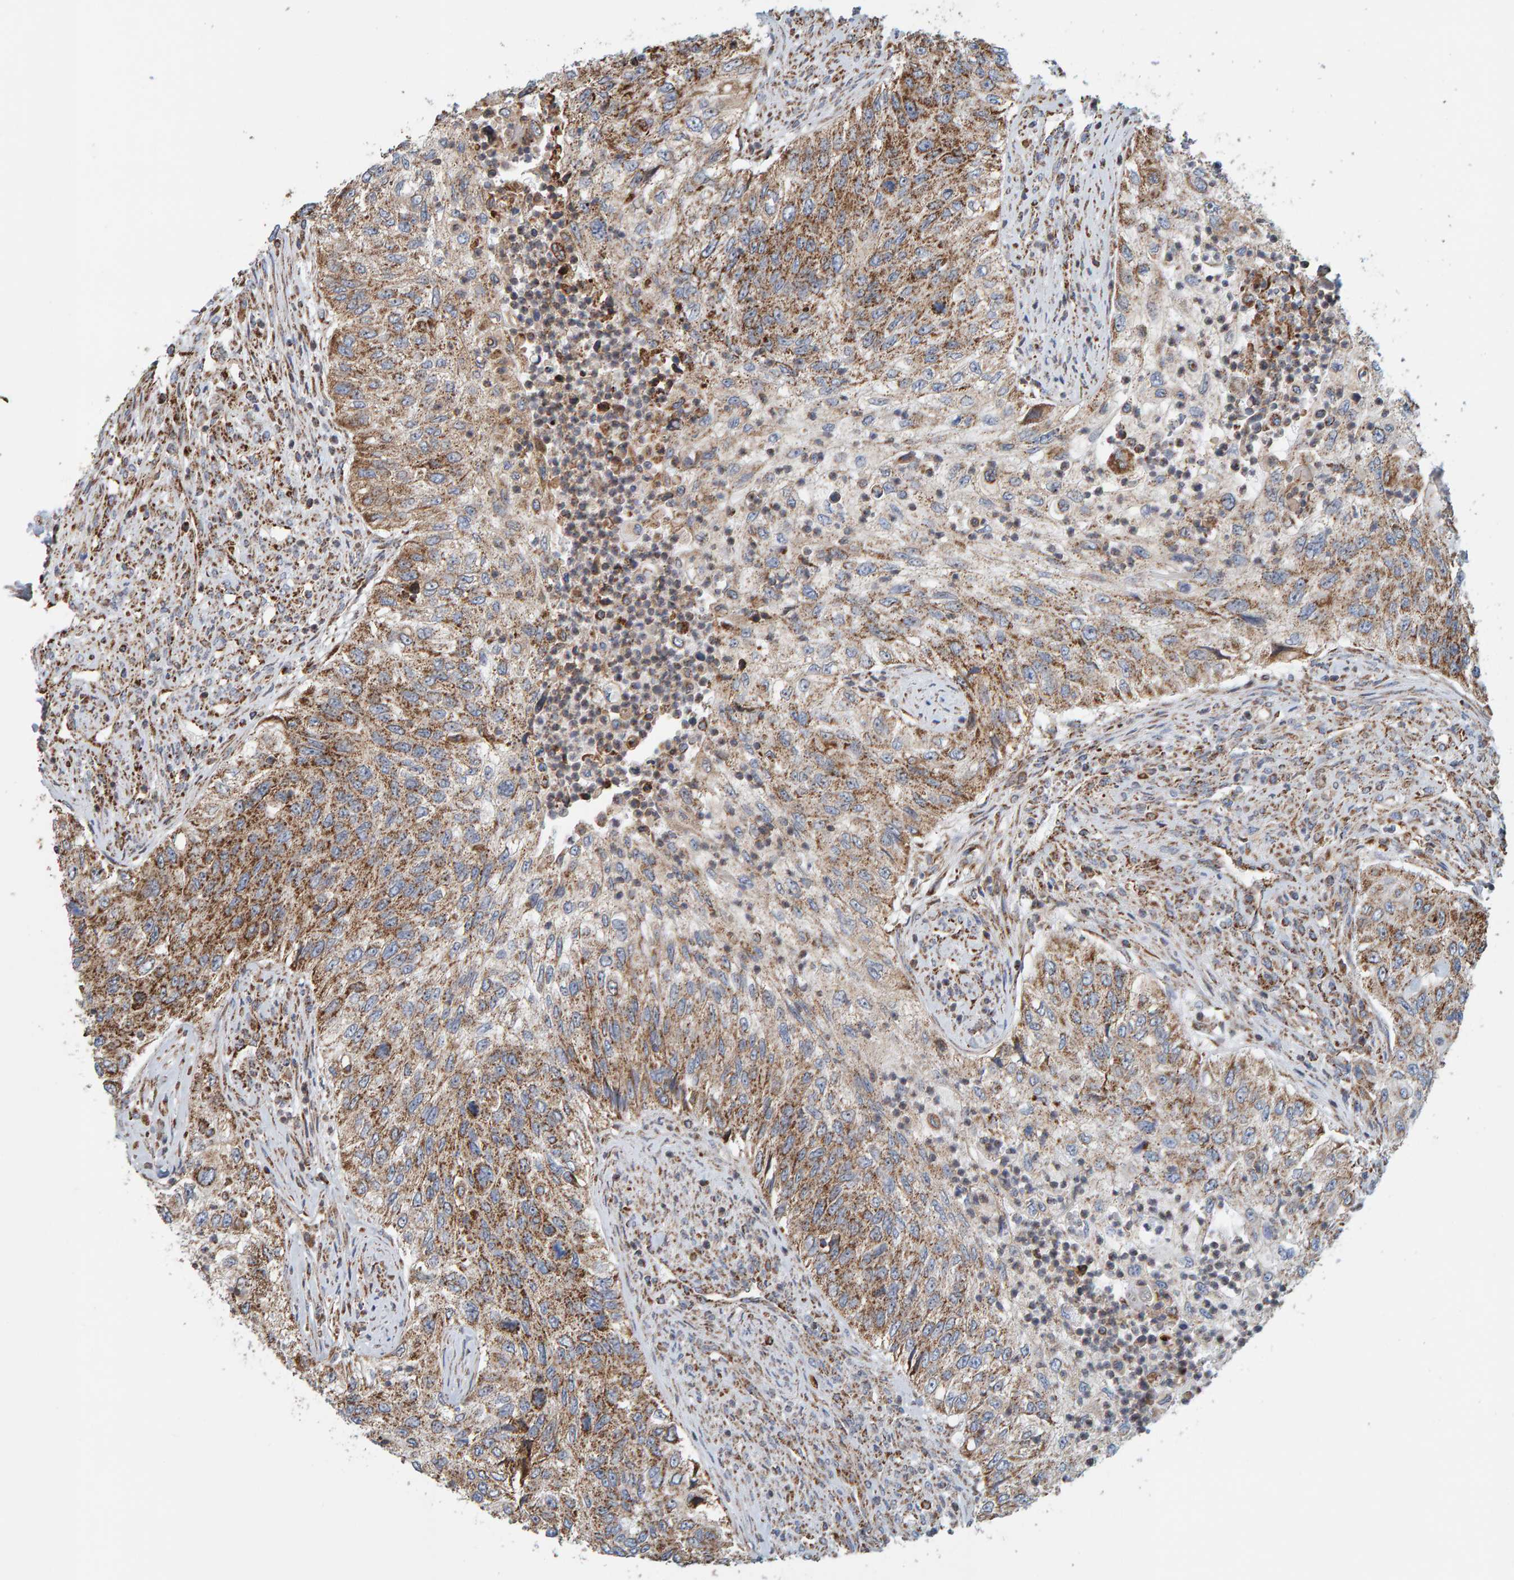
{"staining": {"intensity": "moderate", "quantity": ">75%", "location": "cytoplasmic/membranous"}, "tissue": "urothelial cancer", "cell_type": "Tumor cells", "image_type": "cancer", "snomed": [{"axis": "morphology", "description": "Urothelial carcinoma, High grade"}, {"axis": "topography", "description": "Urinary bladder"}], "caption": "Immunohistochemical staining of human urothelial cancer shows medium levels of moderate cytoplasmic/membranous expression in approximately >75% of tumor cells.", "gene": "MRPL45", "patient": {"sex": "female", "age": 60}}